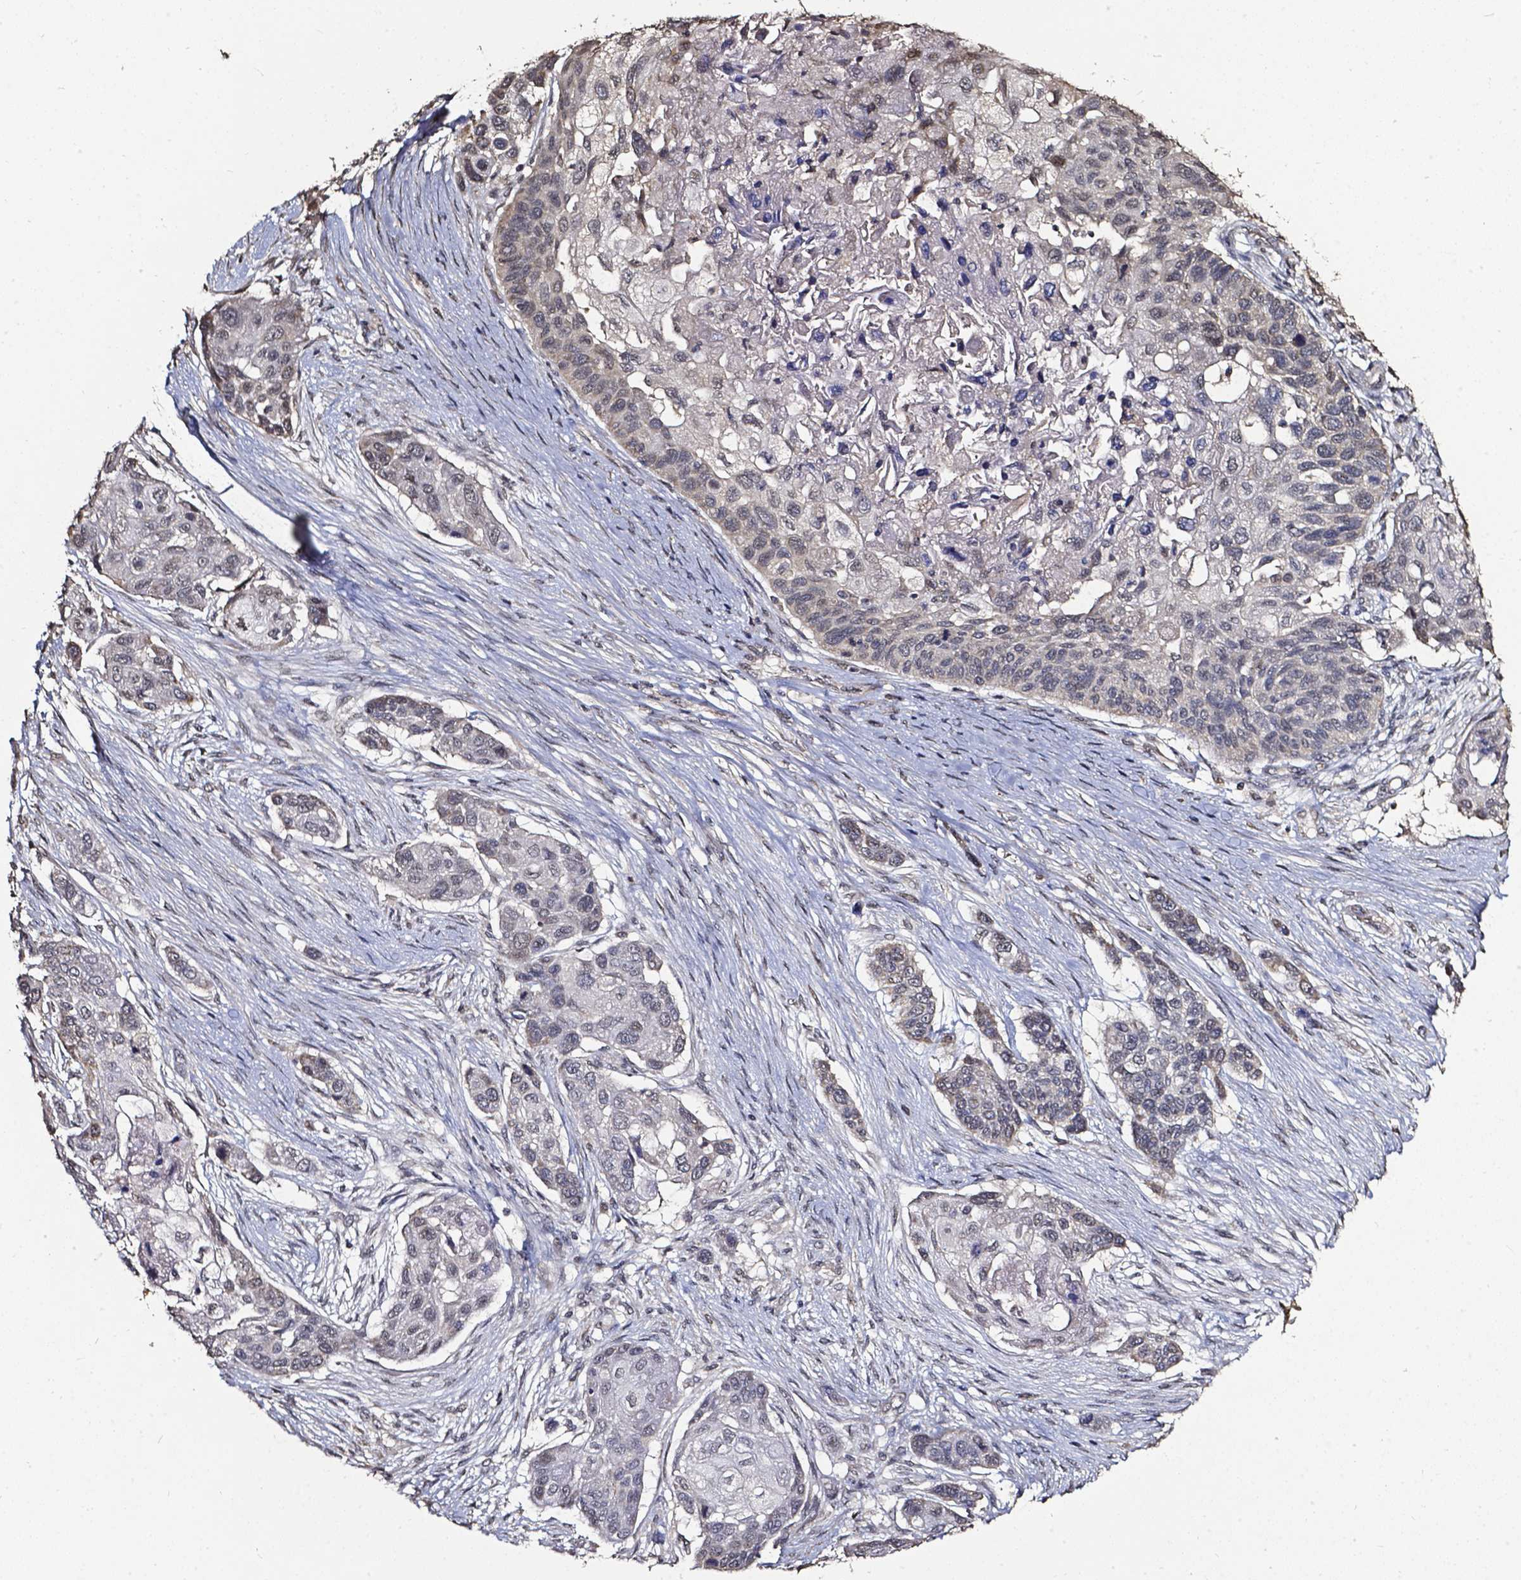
{"staining": {"intensity": "negative", "quantity": "none", "location": "none"}, "tissue": "lung cancer", "cell_type": "Tumor cells", "image_type": "cancer", "snomed": [{"axis": "morphology", "description": "Squamous cell carcinoma, NOS"}, {"axis": "topography", "description": "Lung"}], "caption": "Immunohistochemistry image of neoplastic tissue: human lung cancer stained with DAB (3,3'-diaminobenzidine) exhibits no significant protein positivity in tumor cells. (DAB (3,3'-diaminobenzidine) immunohistochemistry, high magnification).", "gene": "GLRA2", "patient": {"sex": "male", "age": 69}}